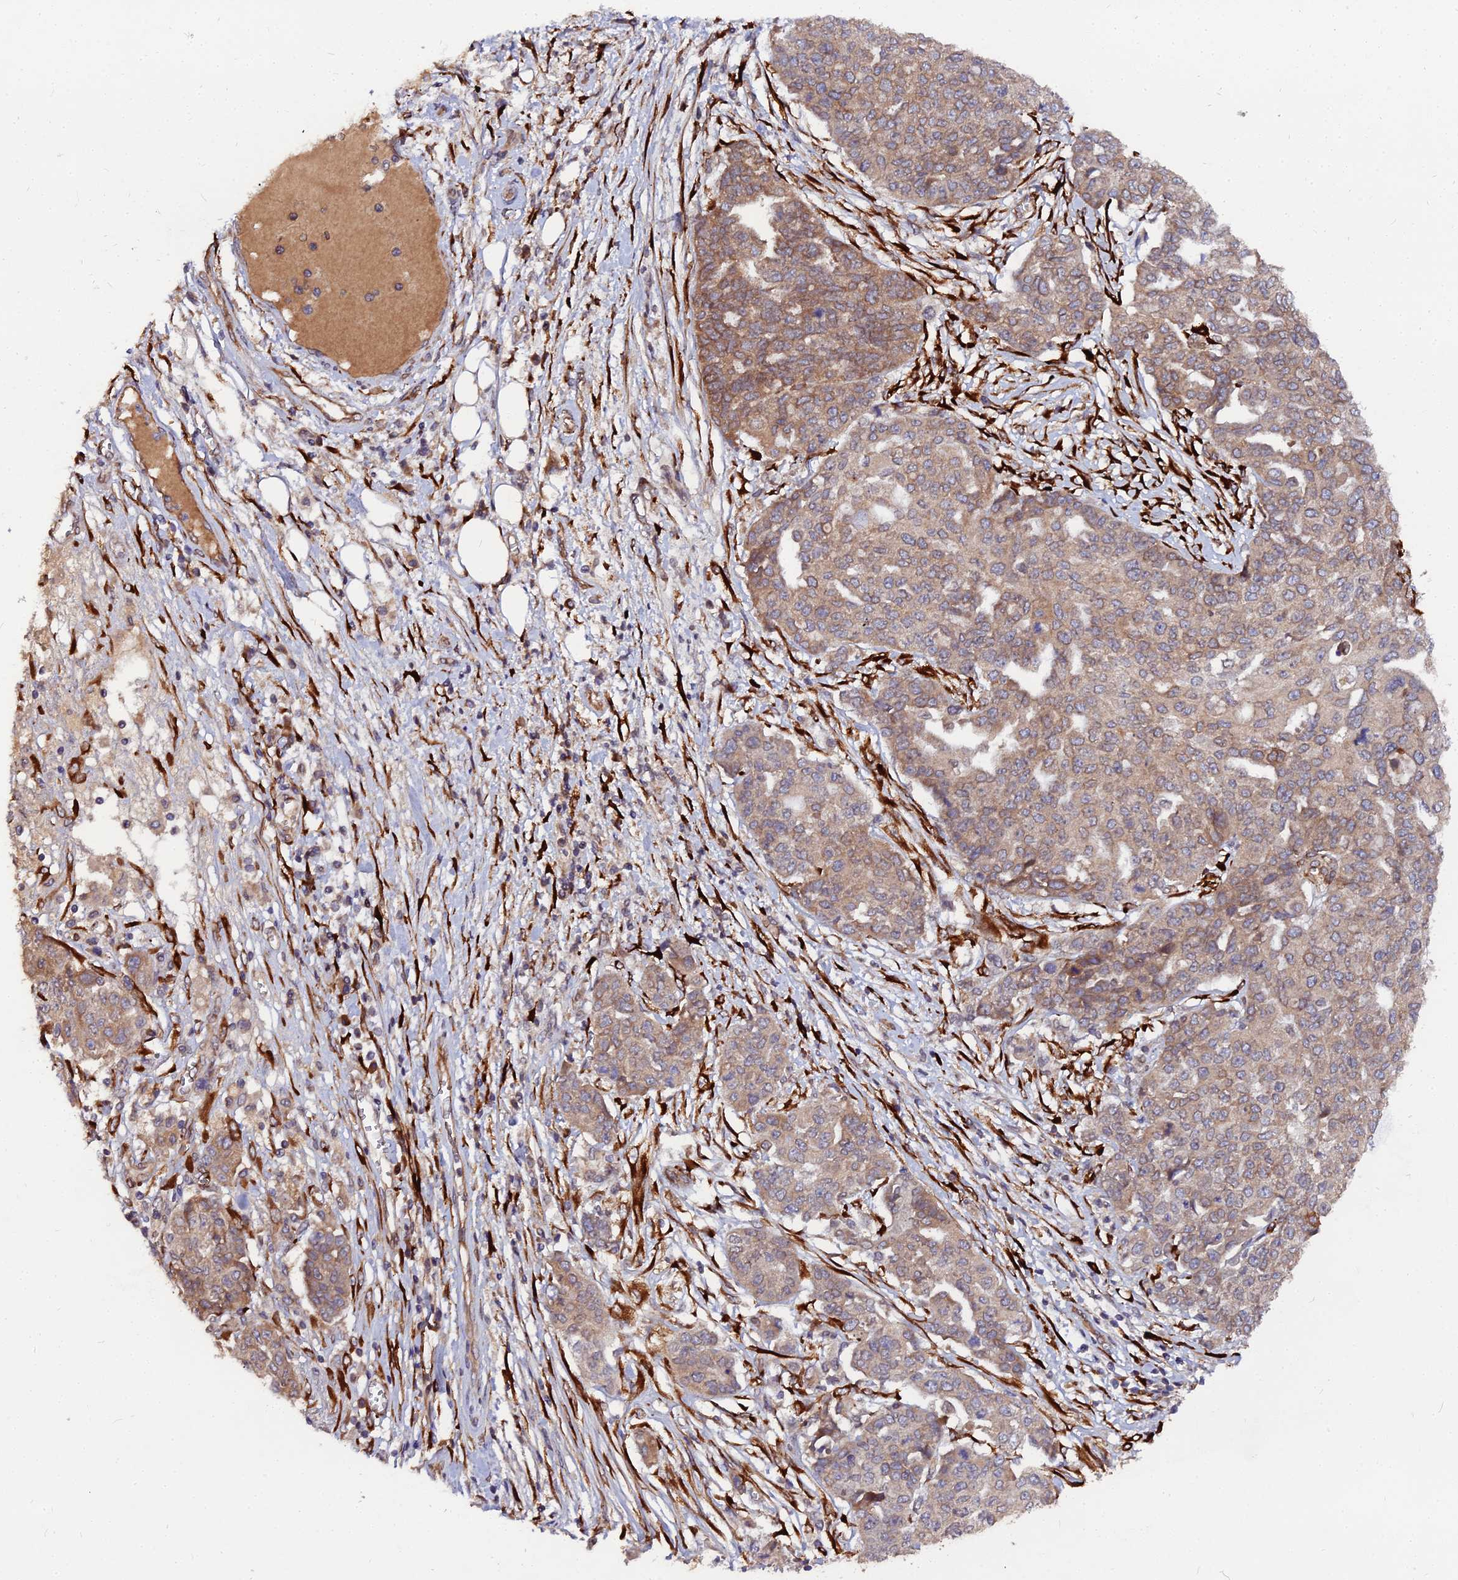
{"staining": {"intensity": "moderate", "quantity": ">75%", "location": "cytoplasmic/membranous"}, "tissue": "ovarian cancer", "cell_type": "Tumor cells", "image_type": "cancer", "snomed": [{"axis": "morphology", "description": "Cystadenocarcinoma, serous, NOS"}, {"axis": "topography", "description": "Soft tissue"}, {"axis": "topography", "description": "Ovary"}], "caption": "Protein analysis of serous cystadenocarcinoma (ovarian) tissue displays moderate cytoplasmic/membranous positivity in about >75% of tumor cells.", "gene": "PDE4D", "patient": {"sex": "female", "age": 57}}